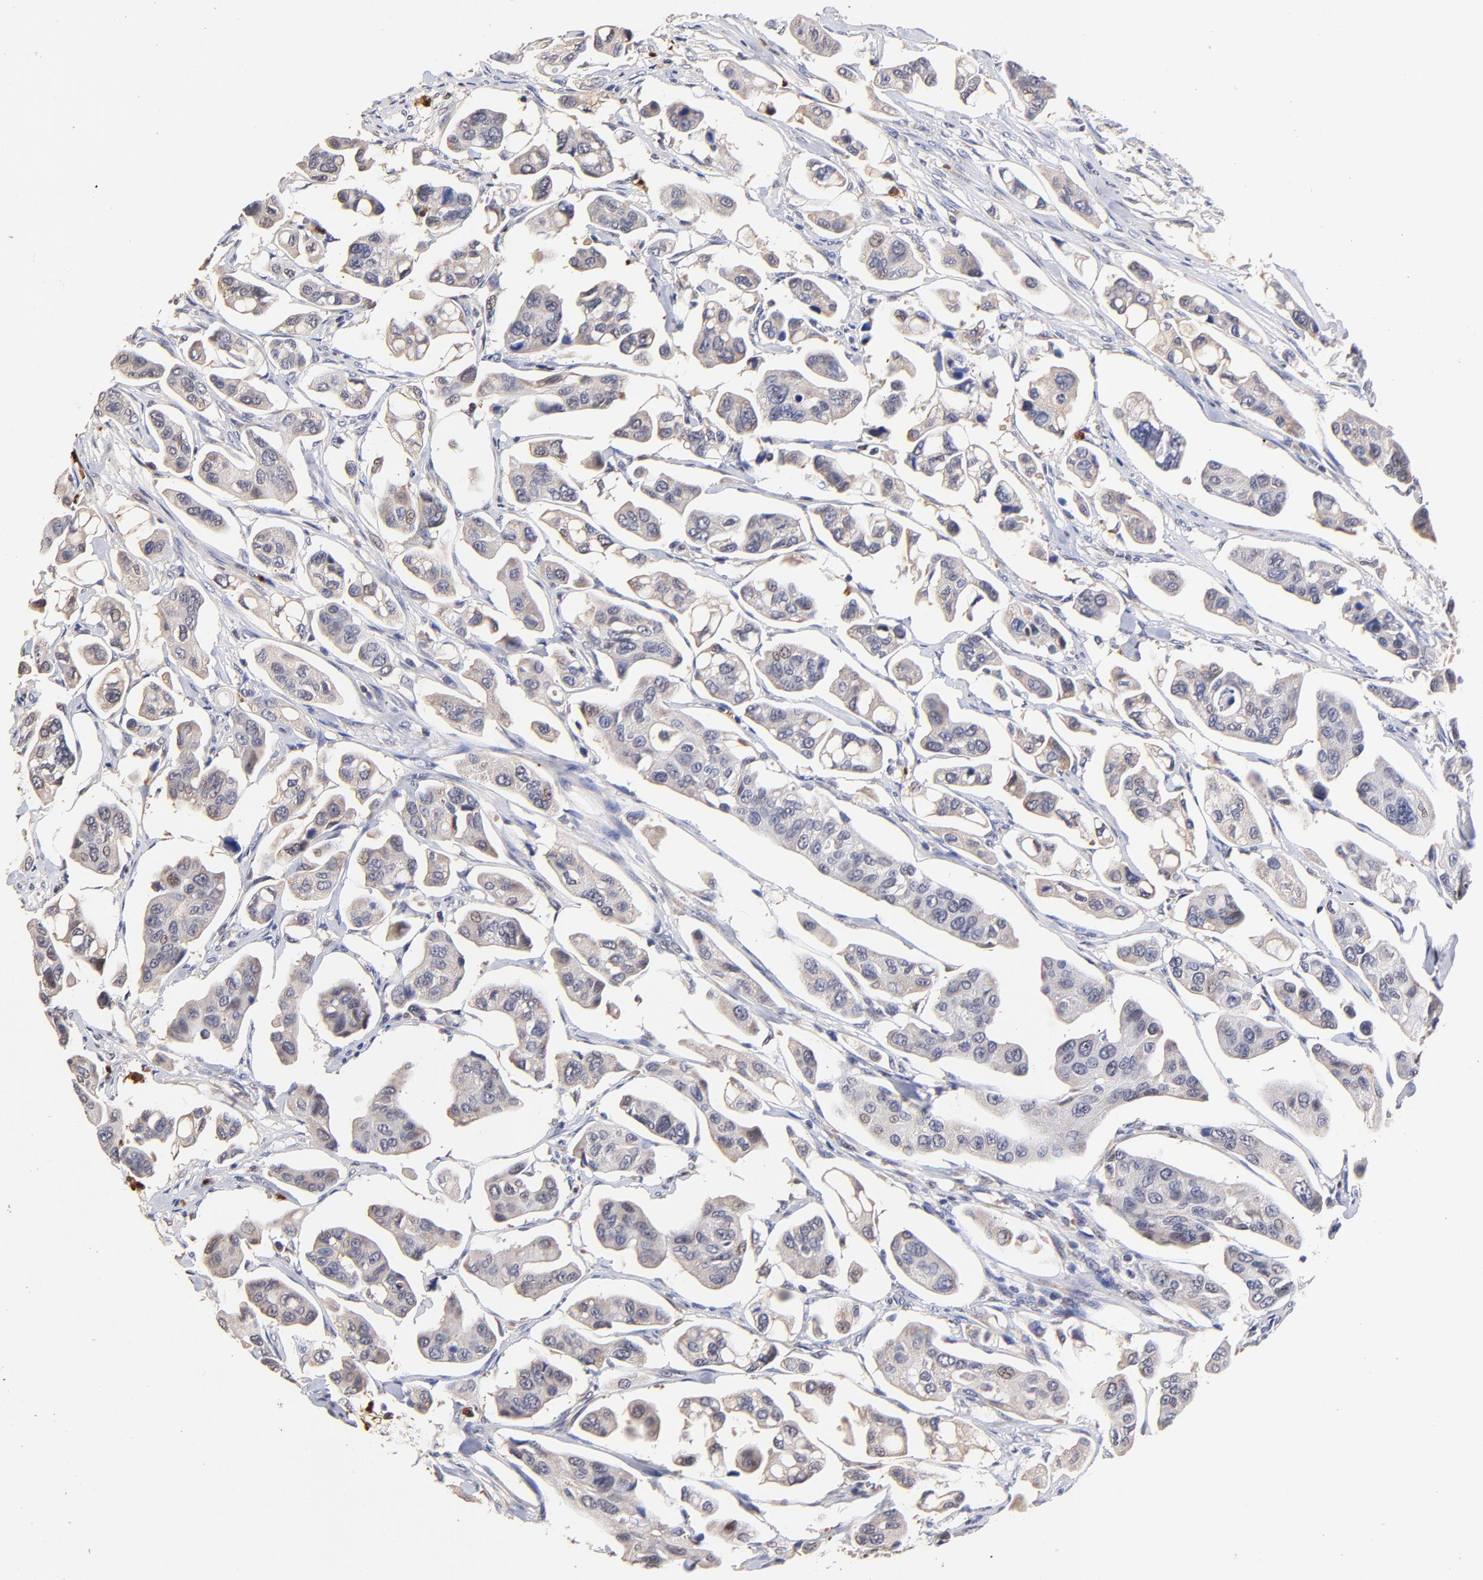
{"staining": {"intensity": "weak", "quantity": ">75%", "location": "cytoplasmic/membranous"}, "tissue": "urothelial cancer", "cell_type": "Tumor cells", "image_type": "cancer", "snomed": [{"axis": "morphology", "description": "Adenocarcinoma, NOS"}, {"axis": "topography", "description": "Urinary bladder"}], "caption": "High-magnification brightfield microscopy of adenocarcinoma stained with DAB (brown) and counterstained with hematoxylin (blue). tumor cells exhibit weak cytoplasmic/membranous positivity is present in approximately>75% of cells. Ihc stains the protein of interest in brown and the nuclei are stained blue.", "gene": "BBOF1", "patient": {"sex": "male", "age": 61}}